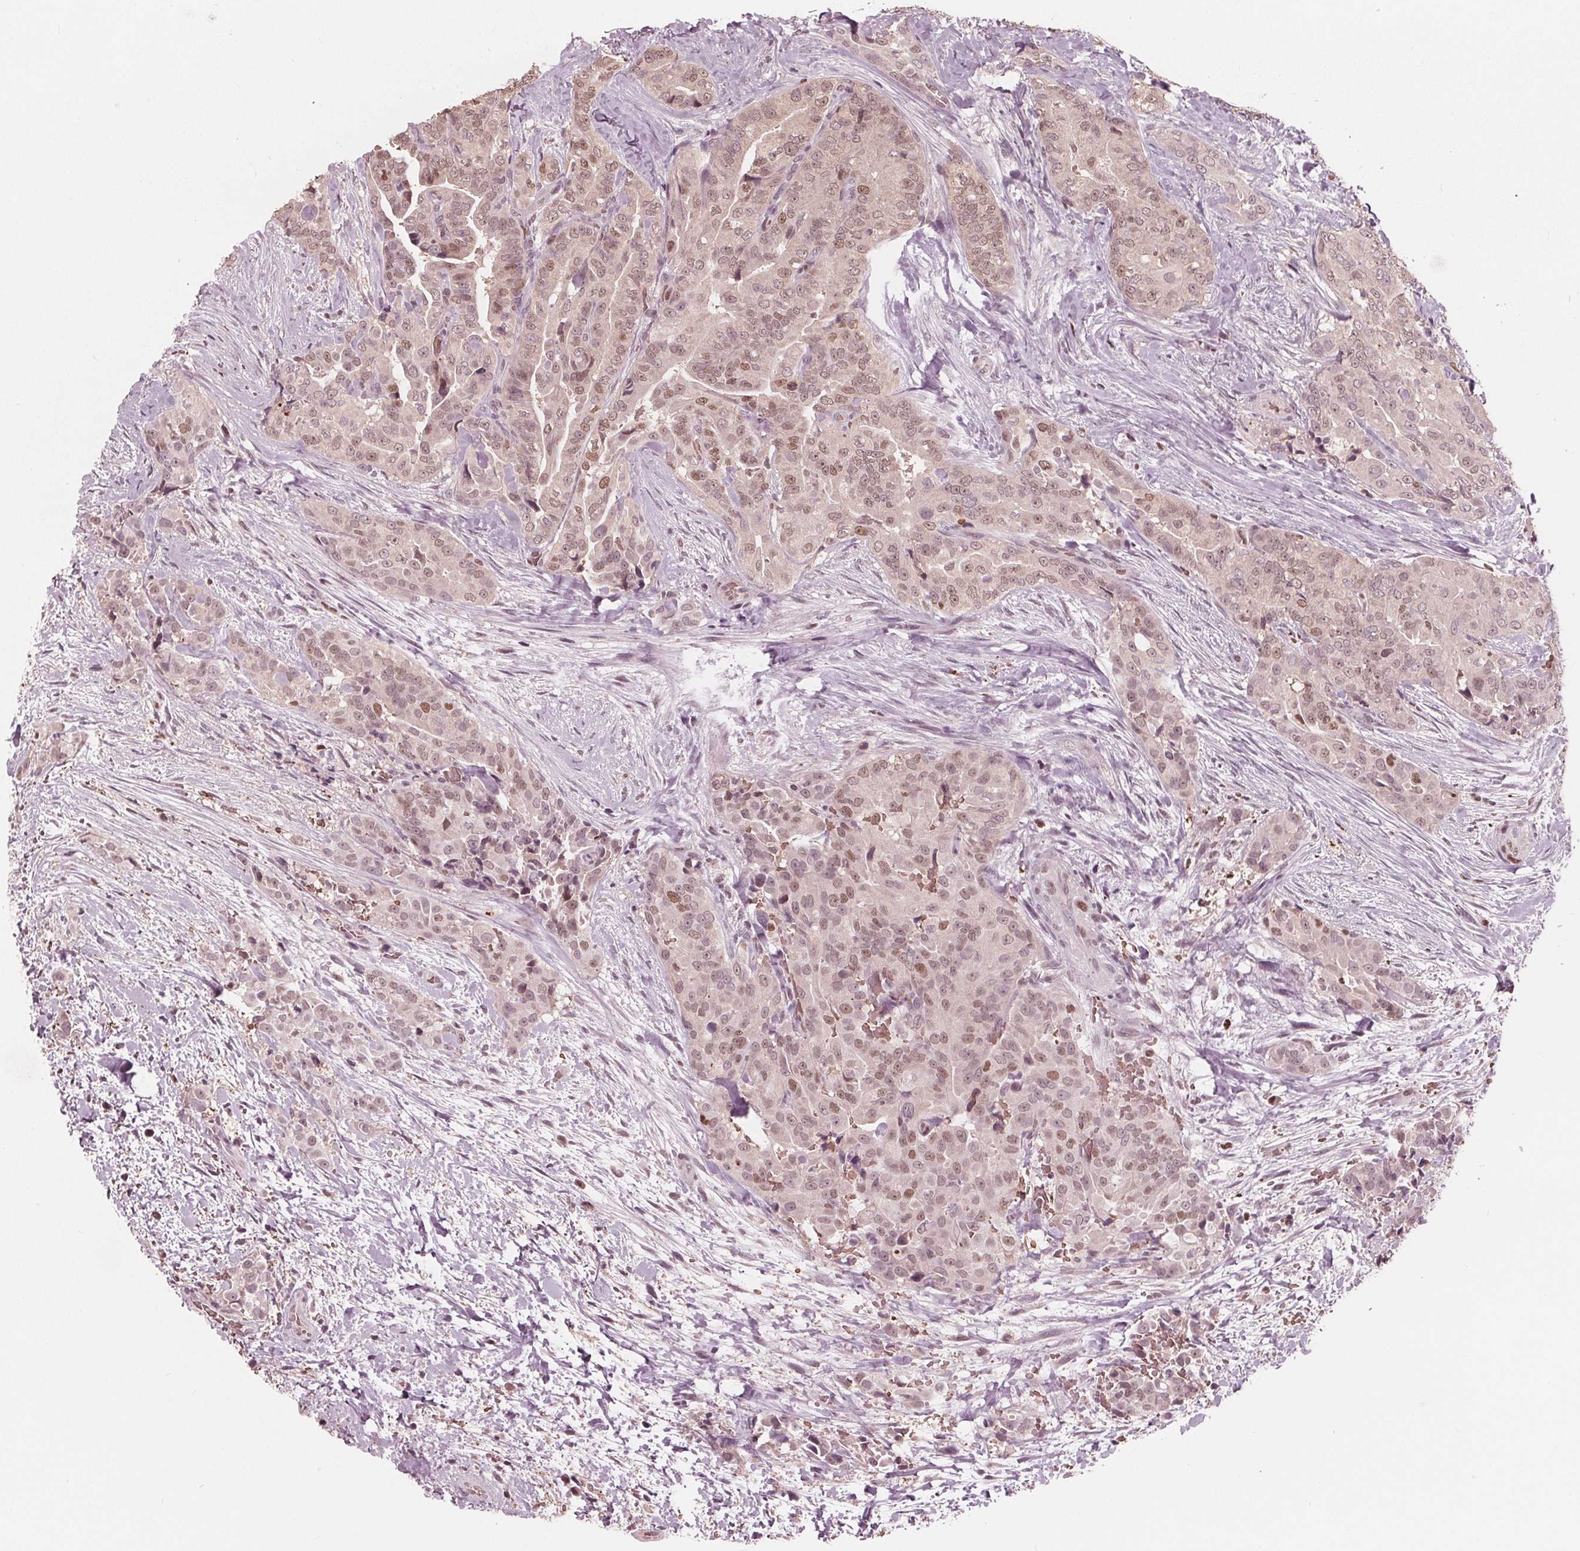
{"staining": {"intensity": "weak", "quantity": ">75%", "location": "nuclear"}, "tissue": "thyroid cancer", "cell_type": "Tumor cells", "image_type": "cancer", "snomed": [{"axis": "morphology", "description": "Papillary adenocarcinoma, NOS"}, {"axis": "topography", "description": "Thyroid gland"}], "caption": "Thyroid cancer was stained to show a protein in brown. There is low levels of weak nuclear staining in about >75% of tumor cells.", "gene": "HIRIP3", "patient": {"sex": "male", "age": 61}}